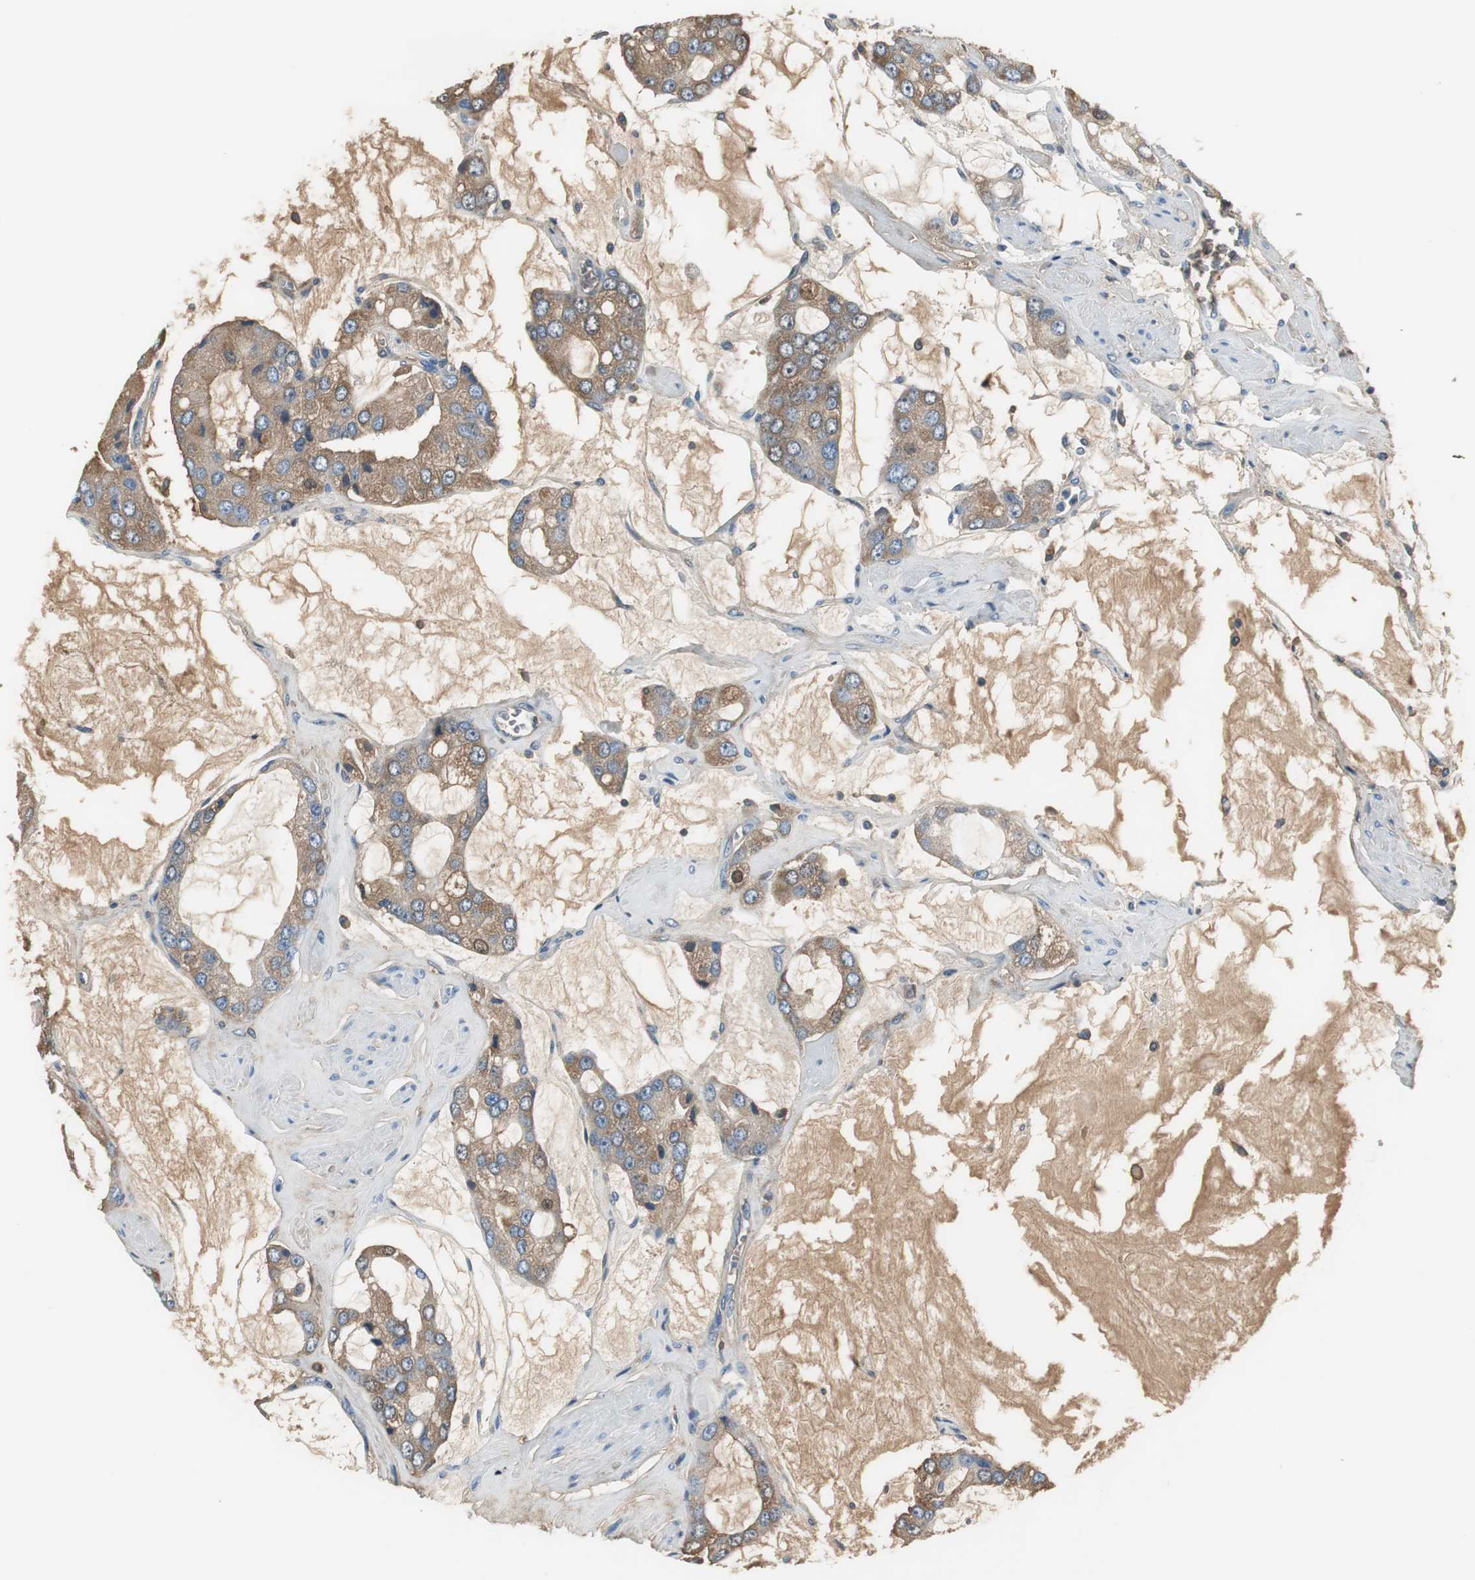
{"staining": {"intensity": "moderate", "quantity": "25%-75%", "location": "cytoplasmic/membranous"}, "tissue": "prostate cancer", "cell_type": "Tumor cells", "image_type": "cancer", "snomed": [{"axis": "morphology", "description": "Adenocarcinoma, High grade"}, {"axis": "topography", "description": "Prostate"}], "caption": "Prostate cancer (high-grade adenocarcinoma) stained with immunohistochemistry displays moderate cytoplasmic/membranous expression in approximately 25%-75% of tumor cells.", "gene": "IGHA1", "patient": {"sex": "male", "age": 67}}